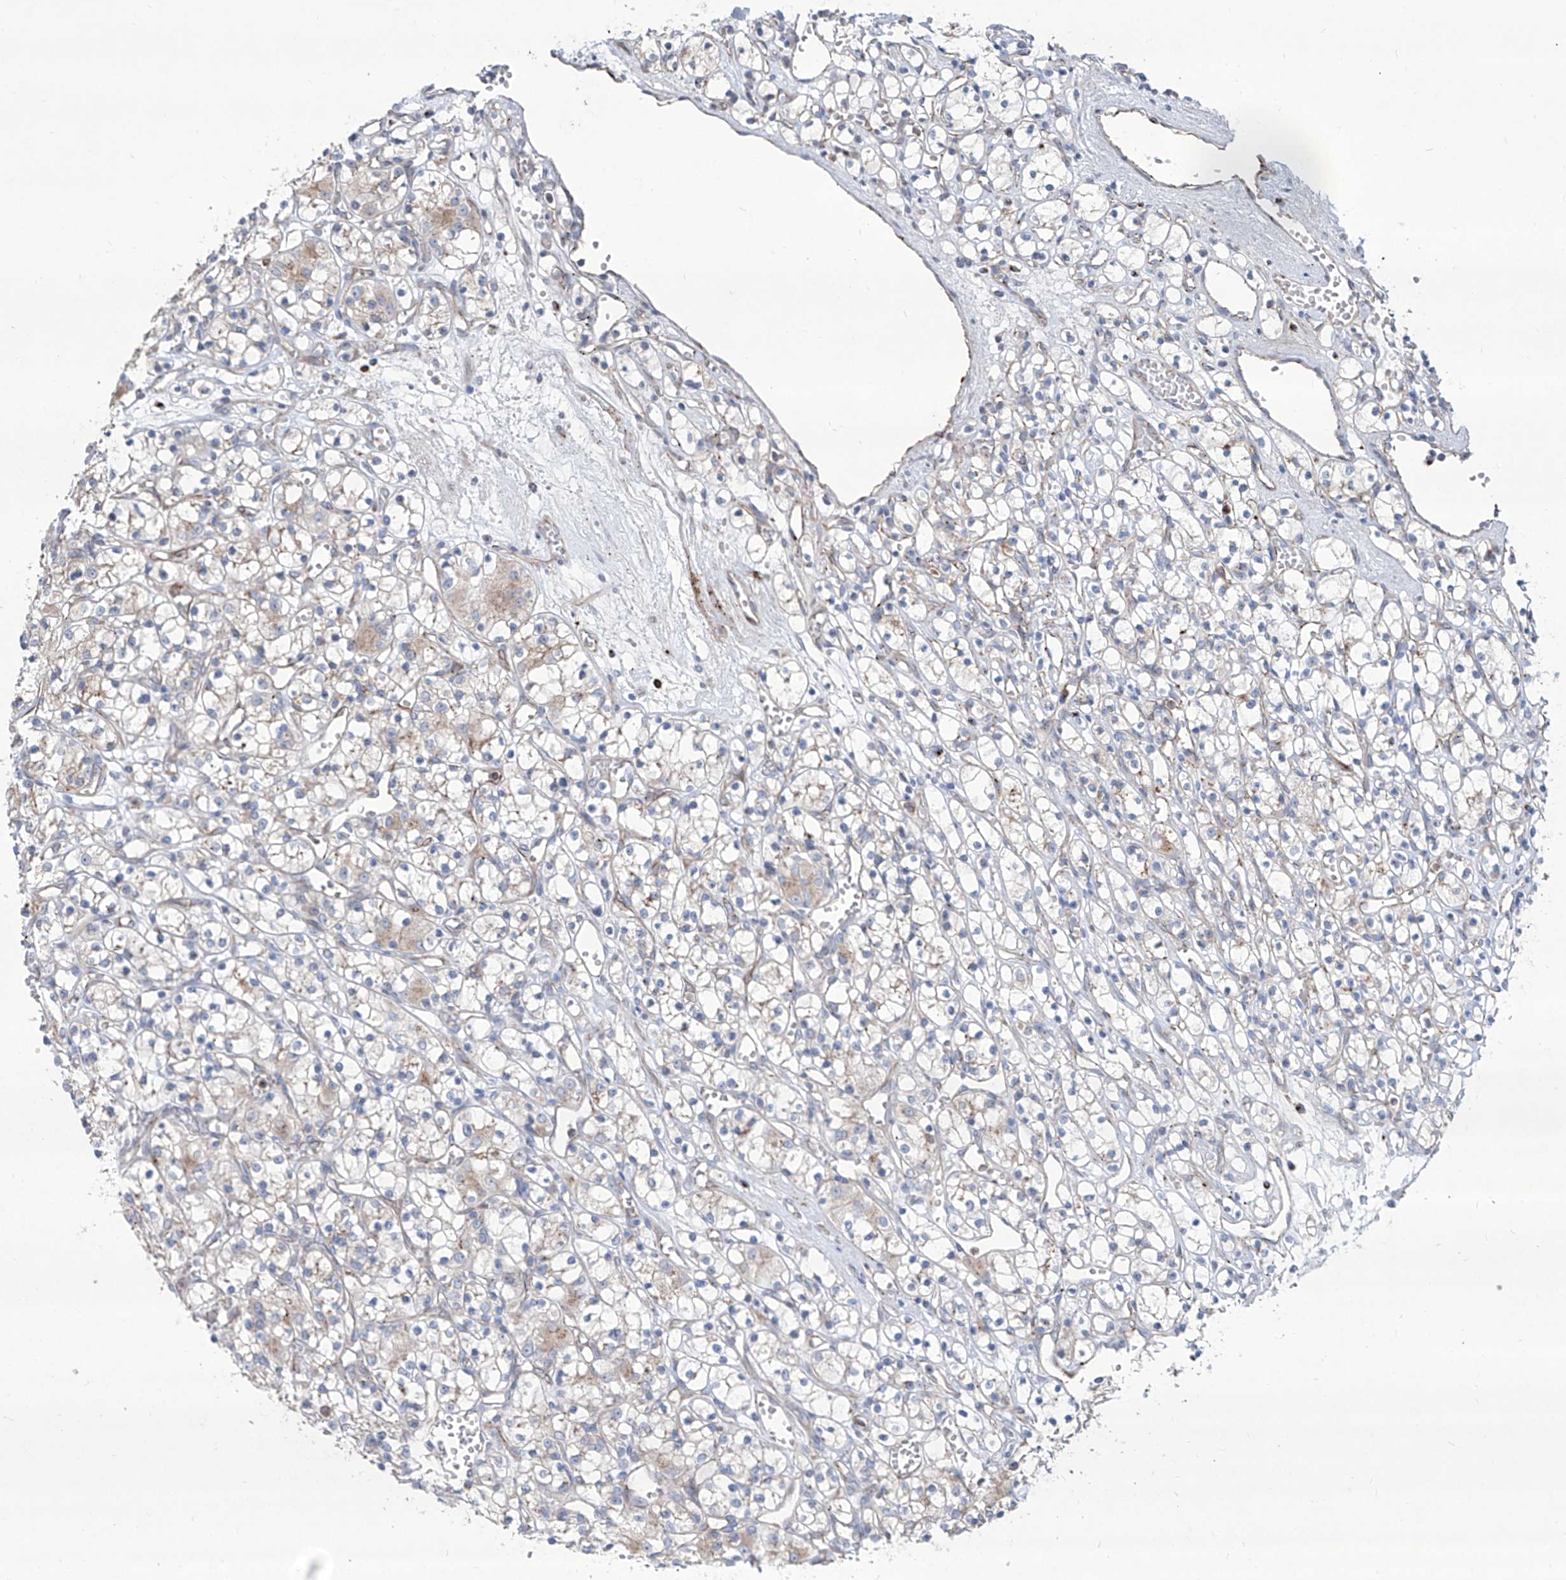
{"staining": {"intensity": "negative", "quantity": "none", "location": "none"}, "tissue": "renal cancer", "cell_type": "Tumor cells", "image_type": "cancer", "snomed": [{"axis": "morphology", "description": "Adenocarcinoma, NOS"}, {"axis": "topography", "description": "Kidney"}], "caption": "DAB (3,3'-diaminobenzidine) immunohistochemical staining of human adenocarcinoma (renal) shows no significant positivity in tumor cells. (Brightfield microscopy of DAB (3,3'-diaminobenzidine) immunohistochemistry (IHC) at high magnification).", "gene": "CDH5", "patient": {"sex": "female", "age": 59}}